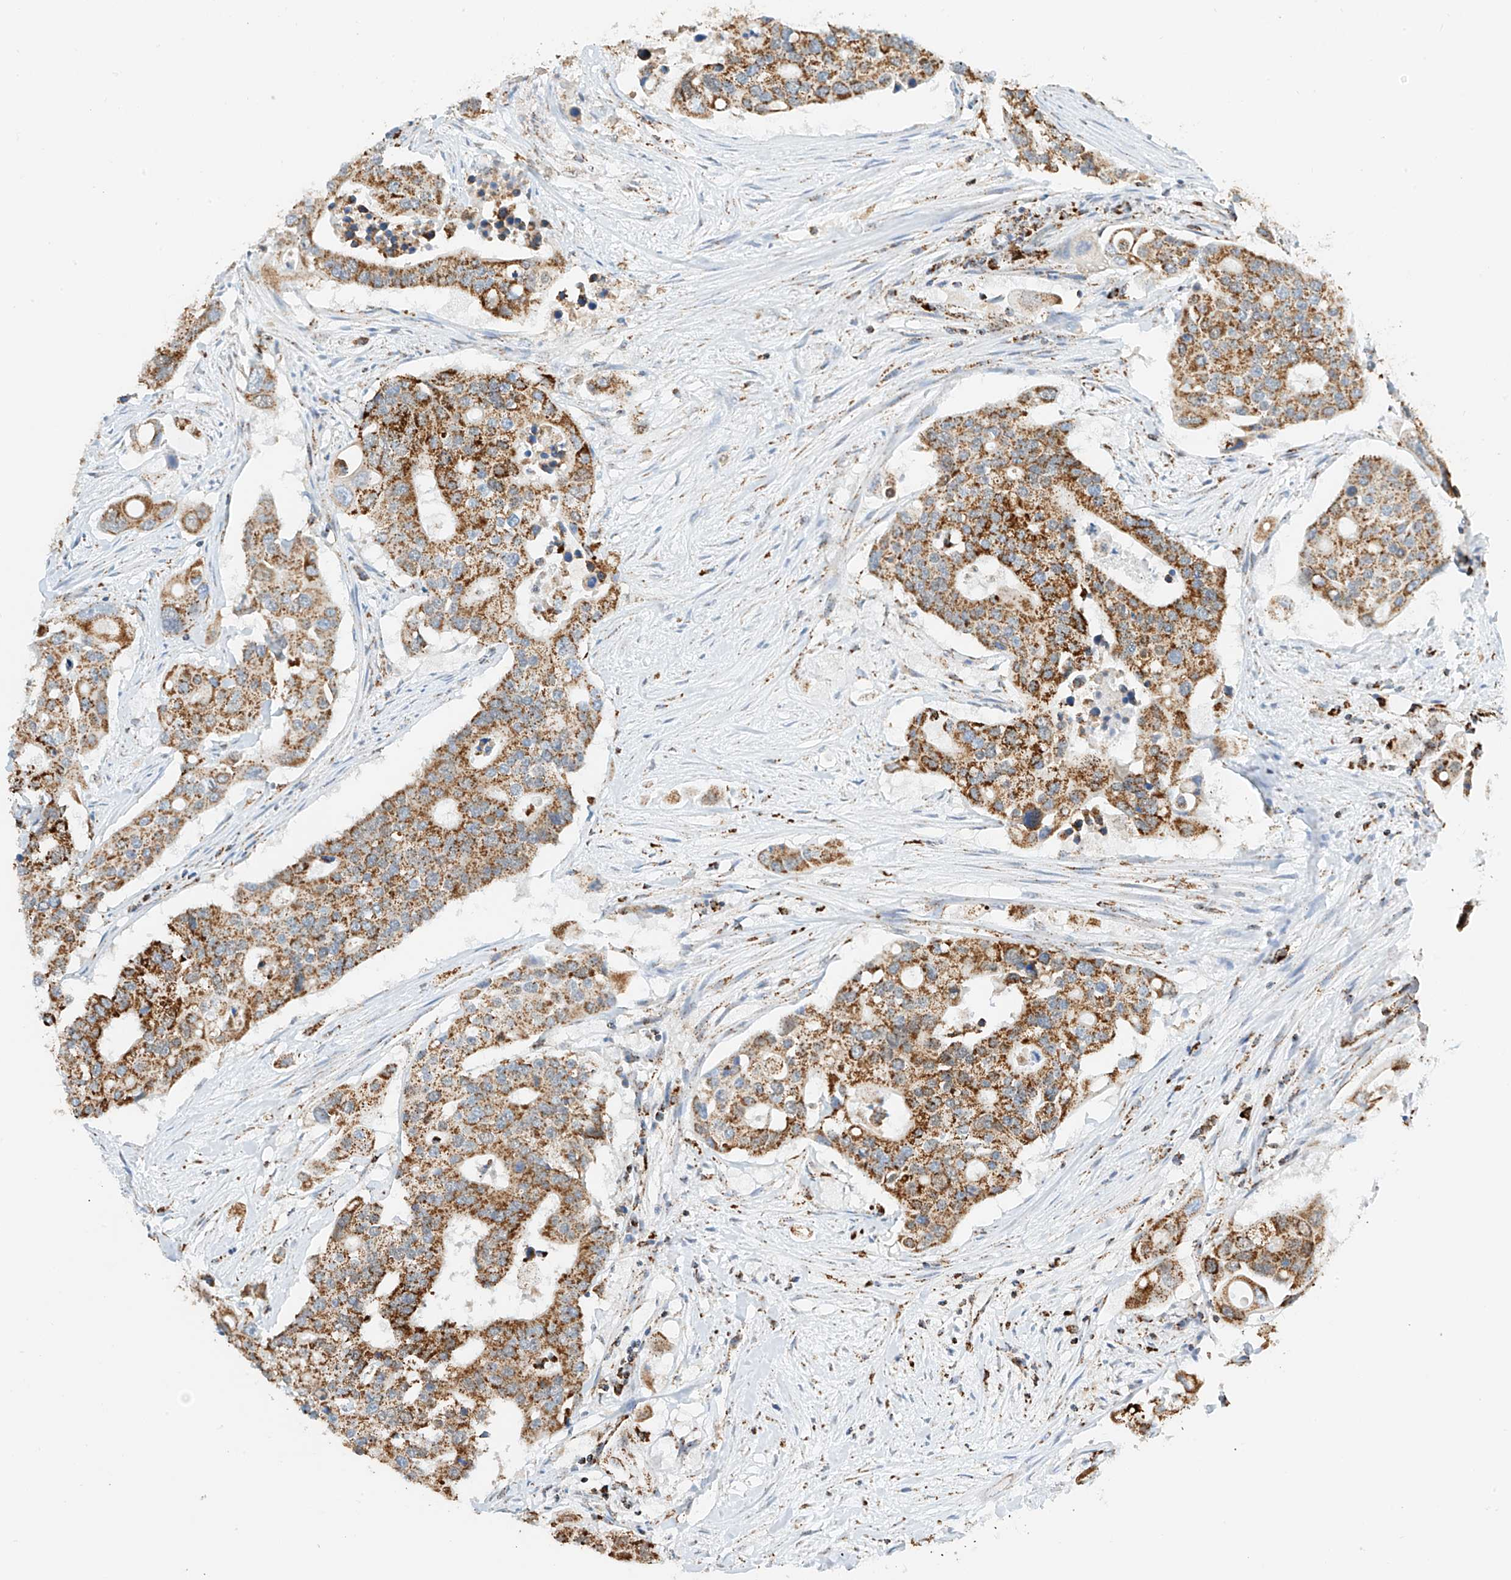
{"staining": {"intensity": "strong", "quantity": ">75%", "location": "cytoplasmic/membranous"}, "tissue": "colorectal cancer", "cell_type": "Tumor cells", "image_type": "cancer", "snomed": [{"axis": "morphology", "description": "Adenocarcinoma, NOS"}, {"axis": "topography", "description": "Colon"}], "caption": "Immunohistochemical staining of colorectal cancer reveals high levels of strong cytoplasmic/membranous expression in approximately >75% of tumor cells. (Stains: DAB (3,3'-diaminobenzidine) in brown, nuclei in blue, Microscopy: brightfield microscopy at high magnification).", "gene": "PPA2", "patient": {"sex": "male", "age": 77}}